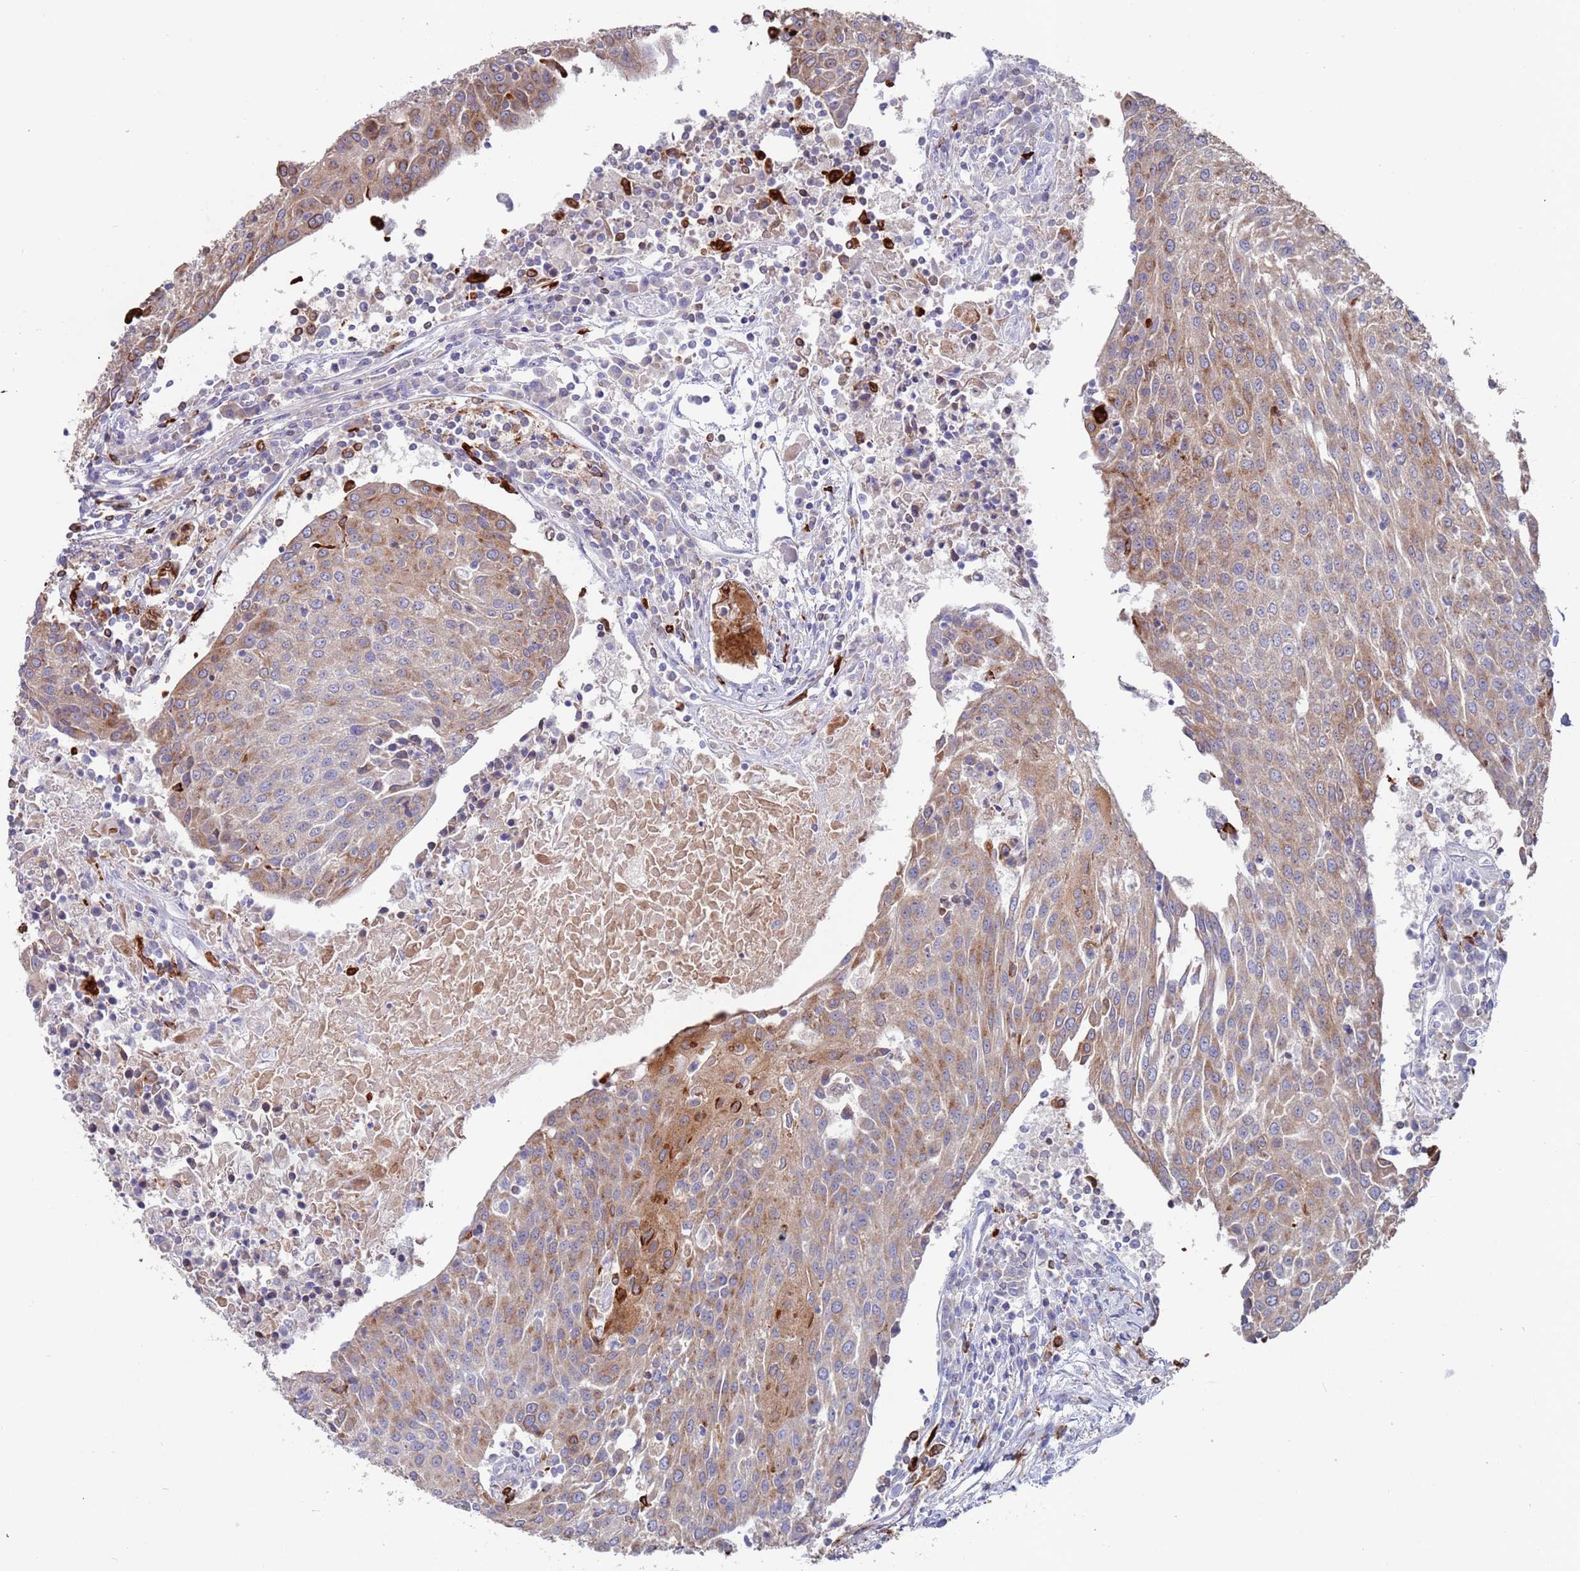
{"staining": {"intensity": "moderate", "quantity": "25%-75%", "location": "cytoplasmic/membranous"}, "tissue": "urothelial cancer", "cell_type": "Tumor cells", "image_type": "cancer", "snomed": [{"axis": "morphology", "description": "Urothelial carcinoma, High grade"}, {"axis": "topography", "description": "Urinary bladder"}], "caption": "High-magnification brightfield microscopy of urothelial cancer stained with DAB (brown) and counterstained with hematoxylin (blue). tumor cells exhibit moderate cytoplasmic/membranous positivity is present in approximately25%-75% of cells.", "gene": "GREB1L", "patient": {"sex": "female", "age": 85}}